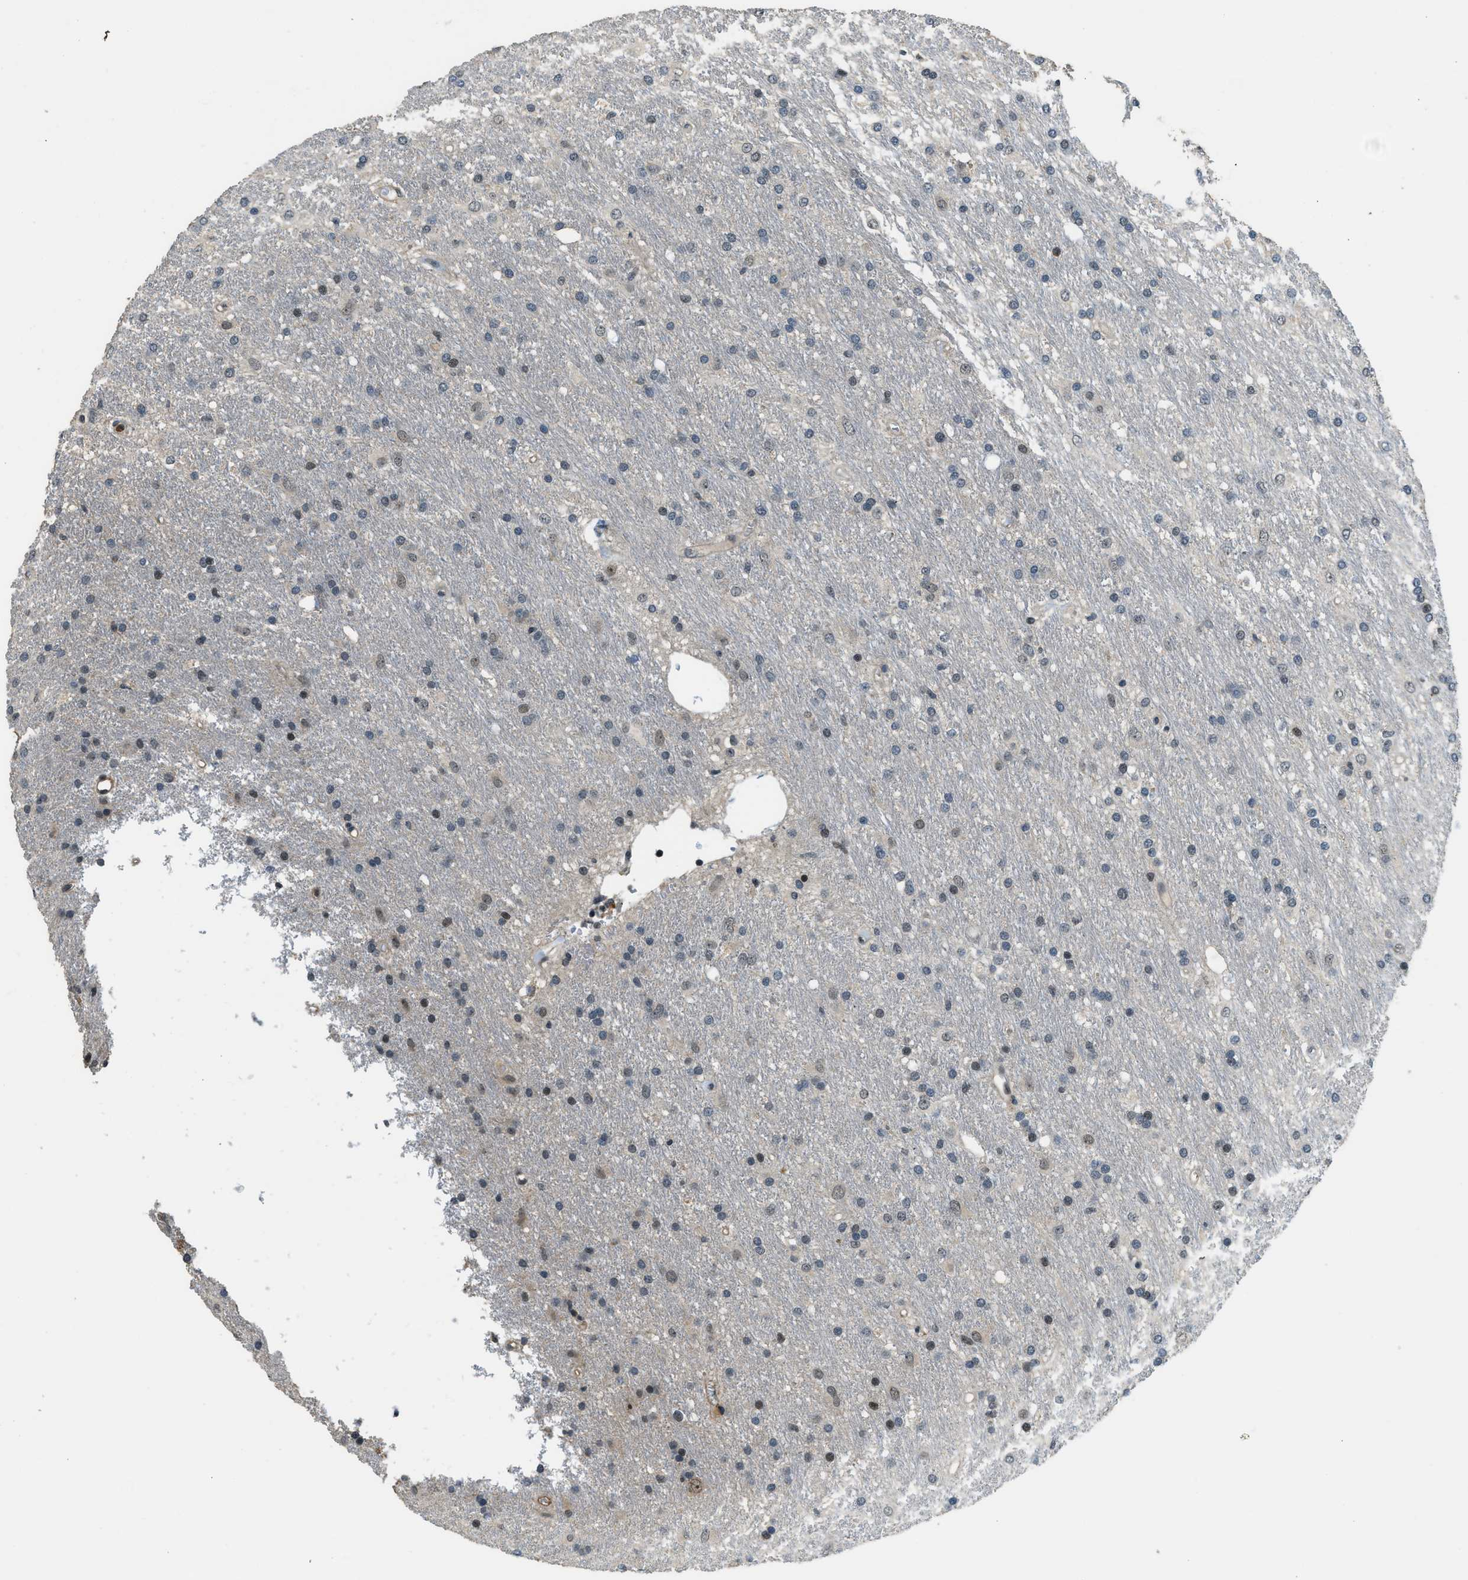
{"staining": {"intensity": "weak", "quantity": "25%-75%", "location": "nuclear"}, "tissue": "glioma", "cell_type": "Tumor cells", "image_type": "cancer", "snomed": [{"axis": "morphology", "description": "Glioma, malignant, Low grade"}, {"axis": "topography", "description": "Brain"}], "caption": "Immunohistochemical staining of human glioma displays low levels of weak nuclear protein expression in about 25%-75% of tumor cells.", "gene": "MED21", "patient": {"sex": "male", "age": 77}}